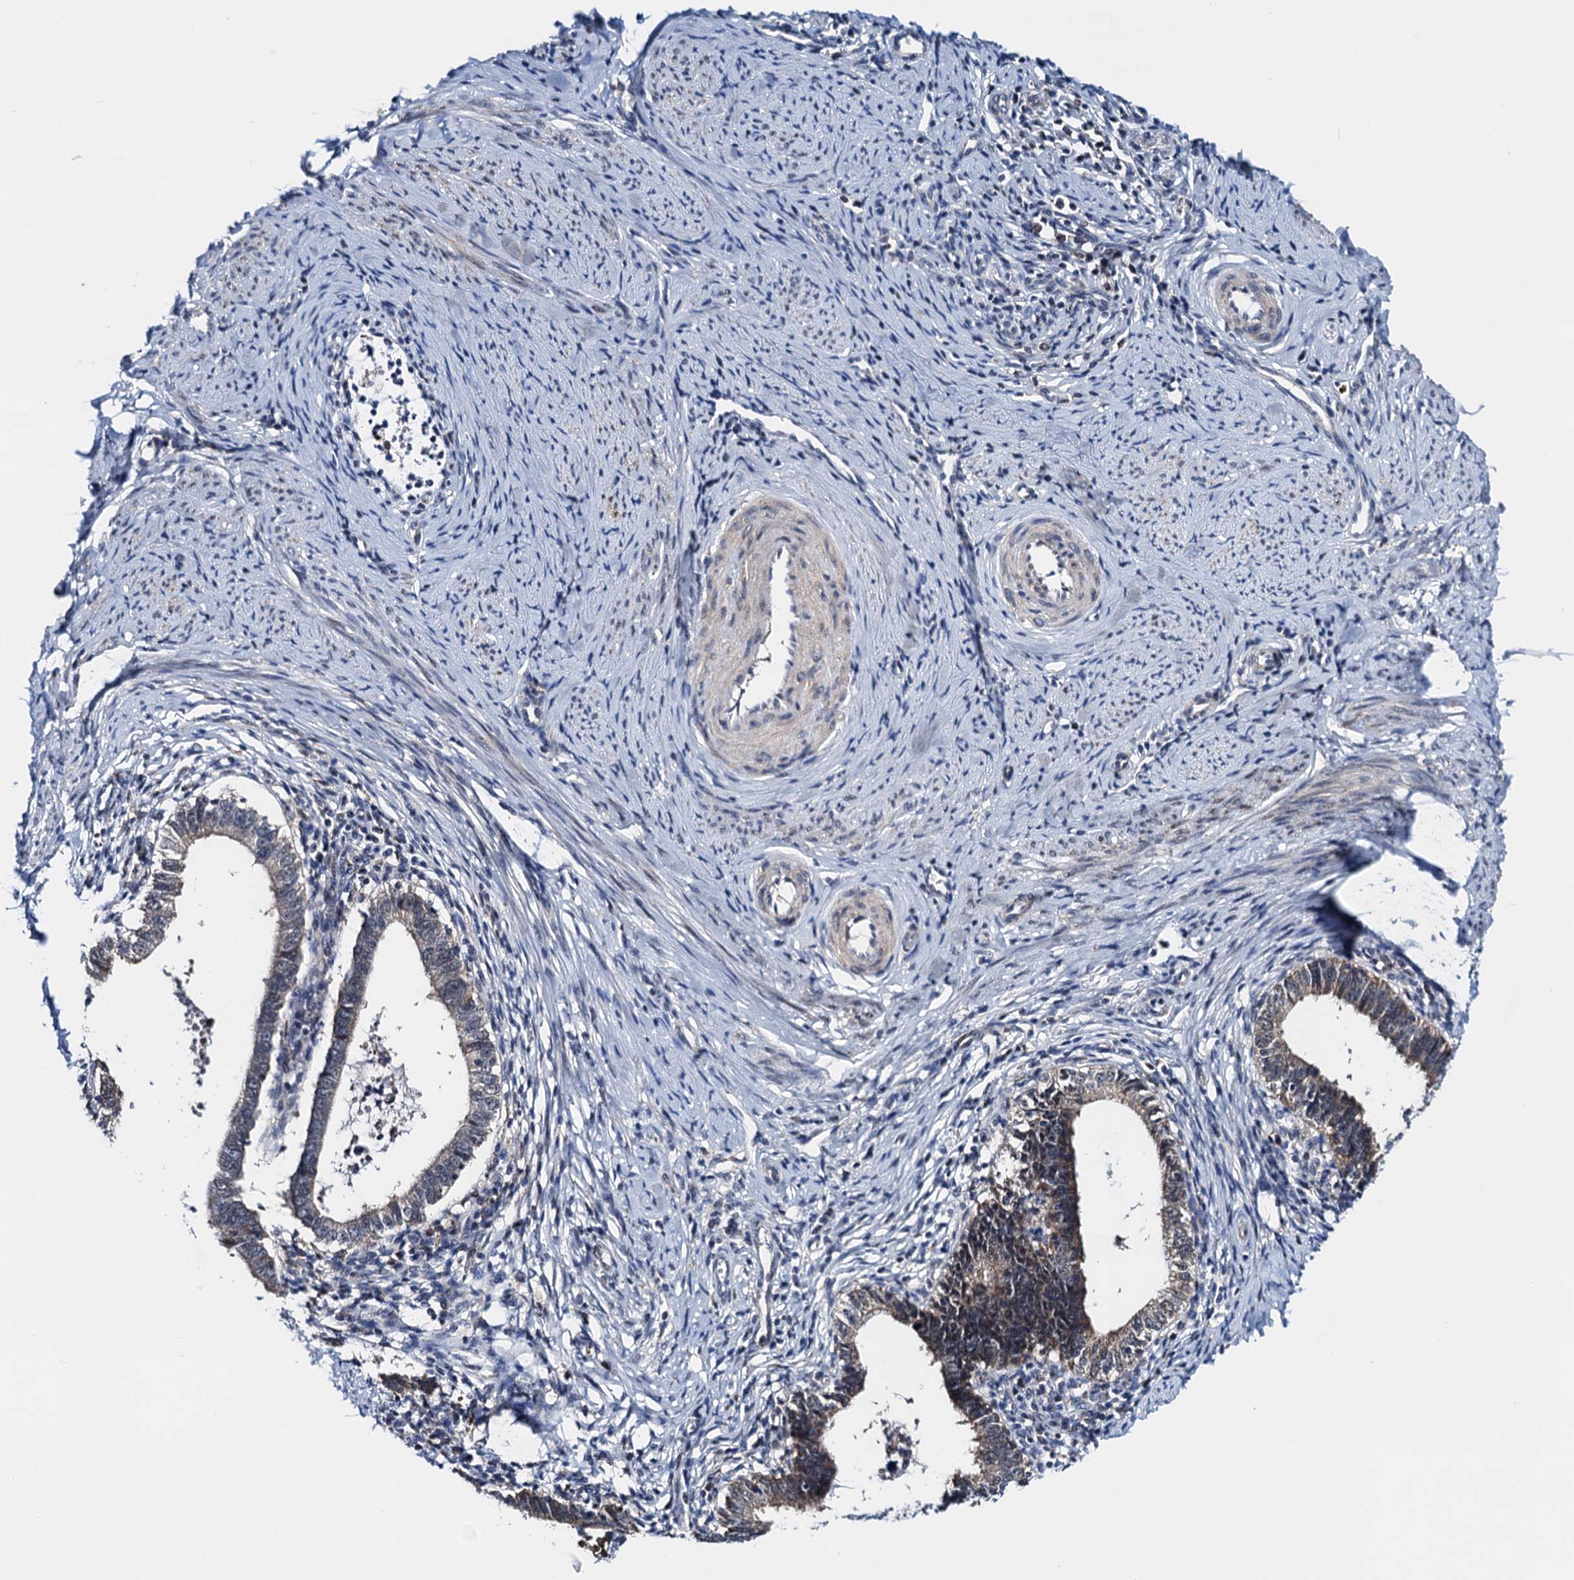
{"staining": {"intensity": "moderate", "quantity": "25%-75%", "location": "cytoplasmic/membranous"}, "tissue": "cervical cancer", "cell_type": "Tumor cells", "image_type": "cancer", "snomed": [{"axis": "morphology", "description": "Adenocarcinoma, NOS"}, {"axis": "topography", "description": "Cervix"}], "caption": "A brown stain highlights moderate cytoplasmic/membranous positivity of a protein in human cervical cancer tumor cells.", "gene": "COA4", "patient": {"sex": "female", "age": 36}}